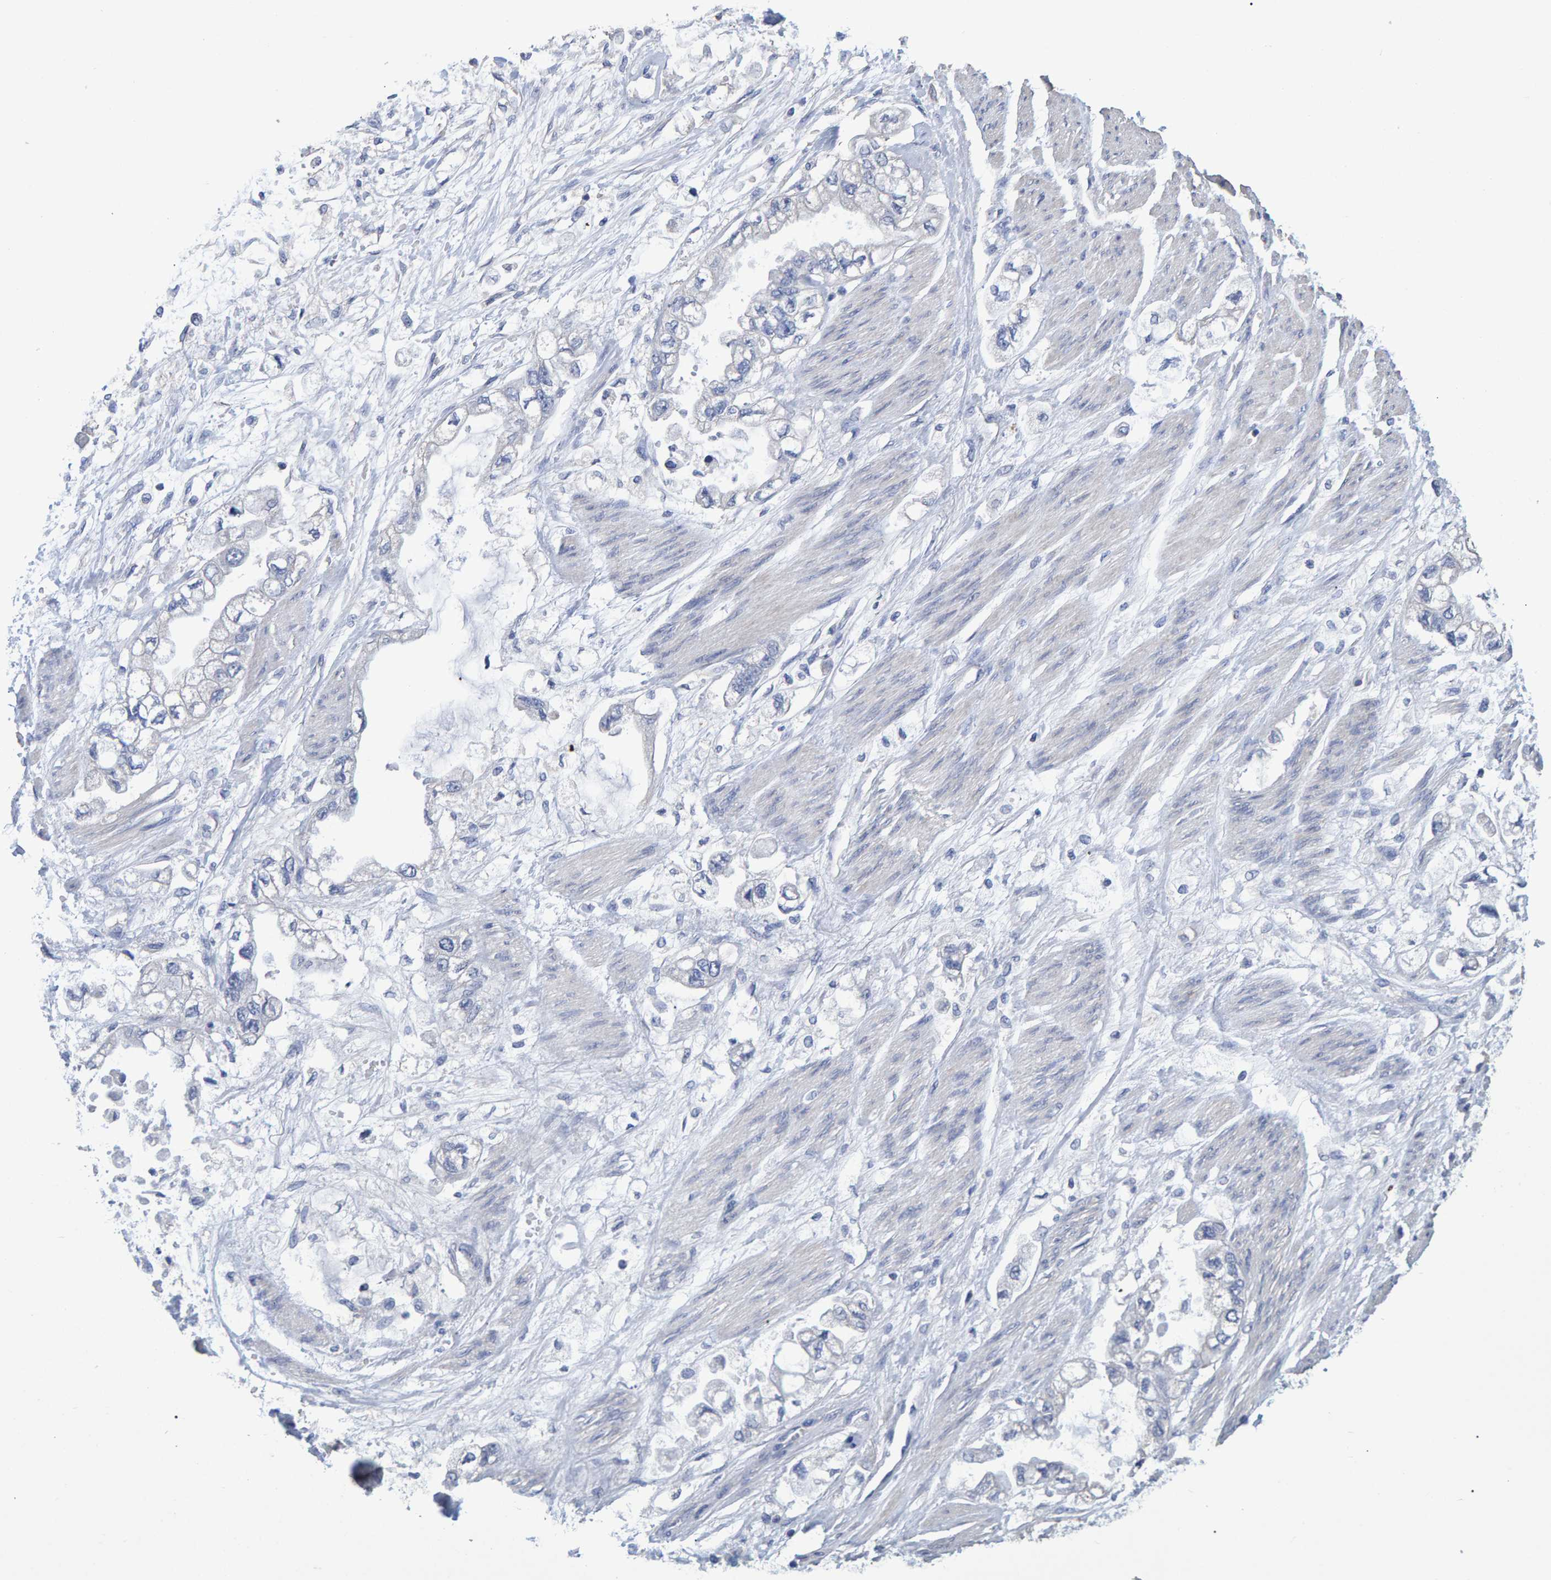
{"staining": {"intensity": "negative", "quantity": "none", "location": "none"}, "tissue": "stomach cancer", "cell_type": "Tumor cells", "image_type": "cancer", "snomed": [{"axis": "morphology", "description": "Normal tissue, NOS"}, {"axis": "morphology", "description": "Adenocarcinoma, NOS"}, {"axis": "topography", "description": "Stomach"}], "caption": "Immunohistochemistry histopathology image of stomach cancer stained for a protein (brown), which exhibits no expression in tumor cells. (DAB IHC with hematoxylin counter stain).", "gene": "HEMGN", "patient": {"sex": "male", "age": 62}}